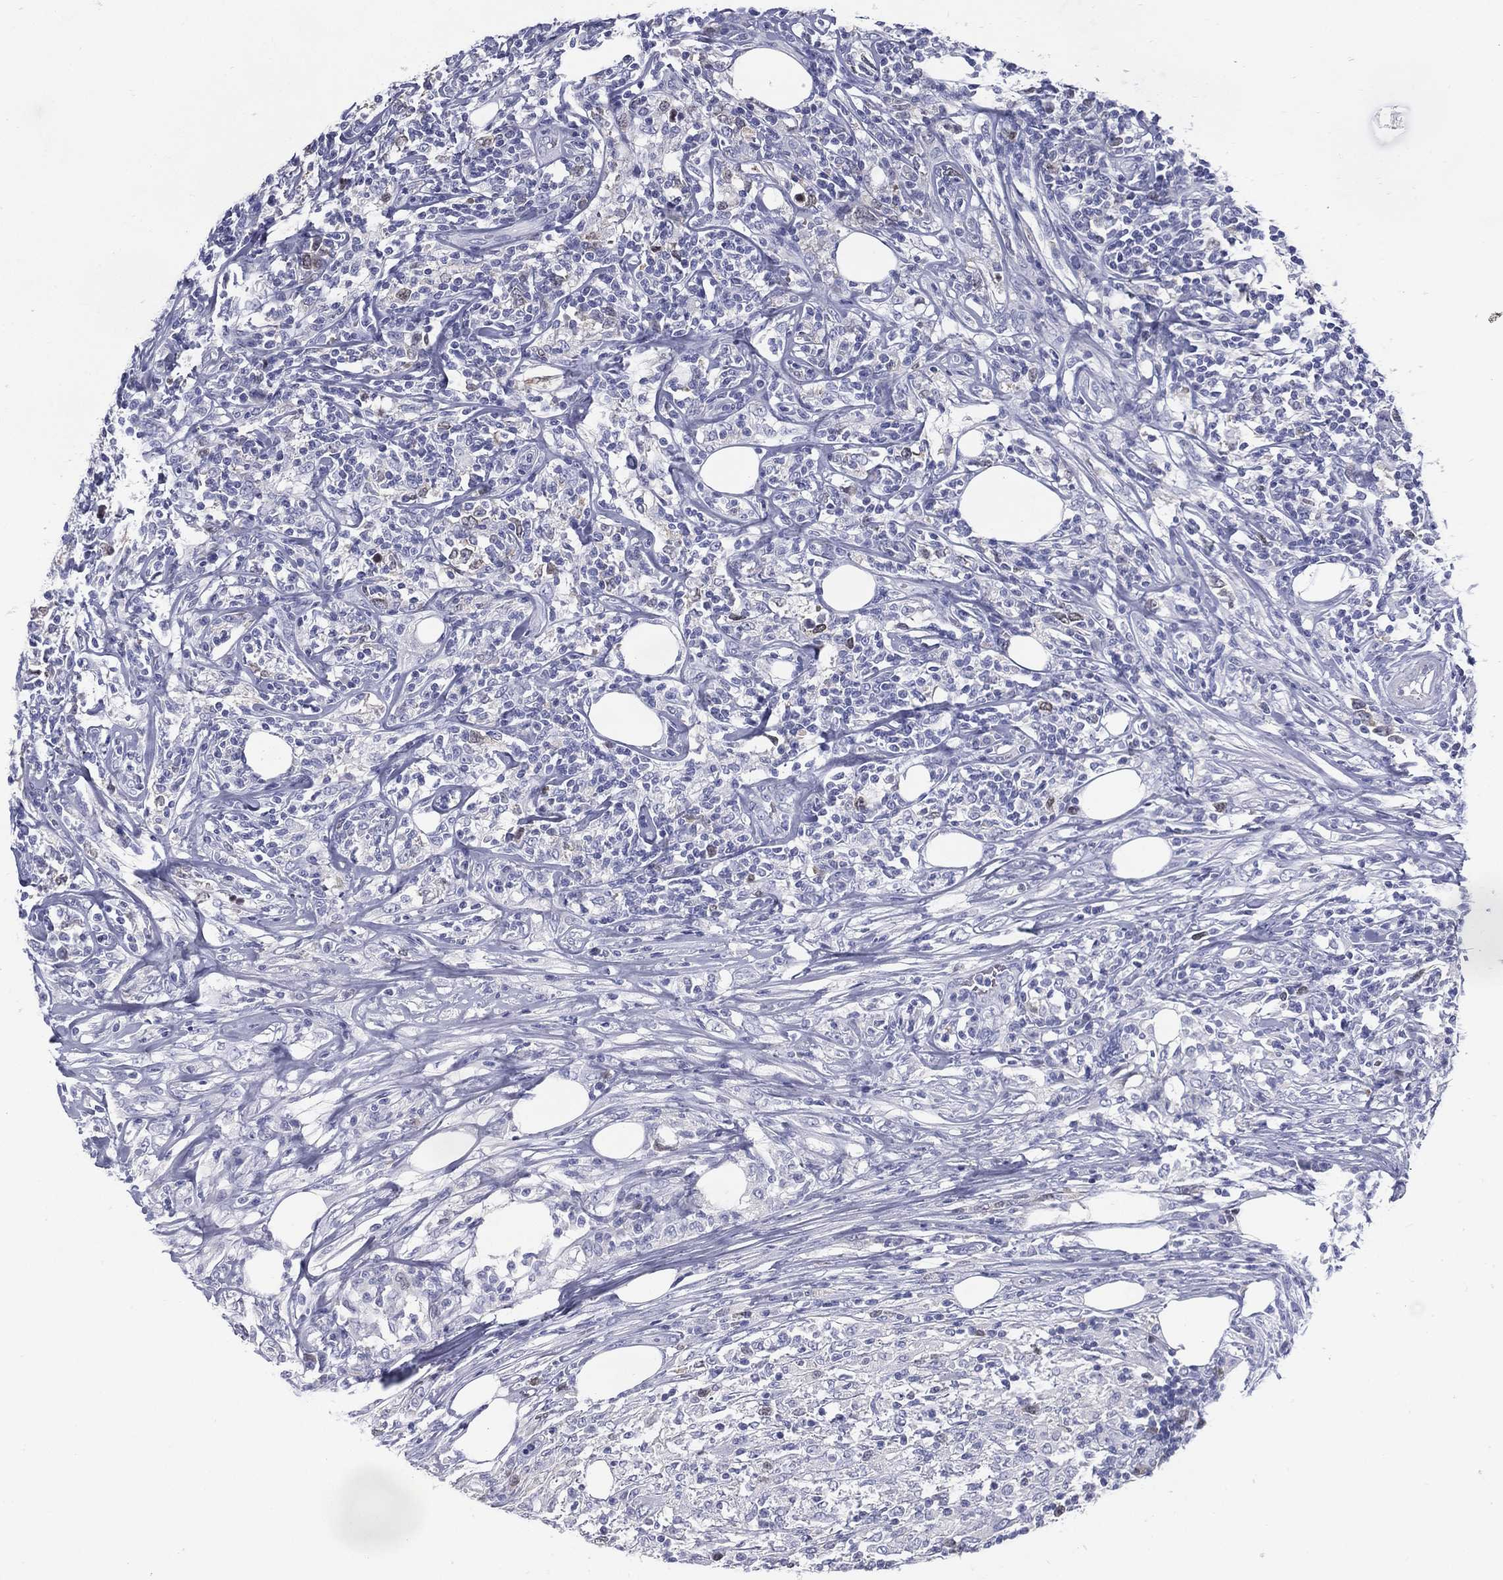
{"staining": {"intensity": "negative", "quantity": "none", "location": "none"}, "tissue": "lymphoma", "cell_type": "Tumor cells", "image_type": "cancer", "snomed": [{"axis": "morphology", "description": "Malignant lymphoma, non-Hodgkin's type, High grade"}, {"axis": "topography", "description": "Lymph node"}], "caption": "This is a photomicrograph of immunohistochemistry staining of lymphoma, which shows no staining in tumor cells.", "gene": "KIF2C", "patient": {"sex": "female", "age": 84}}